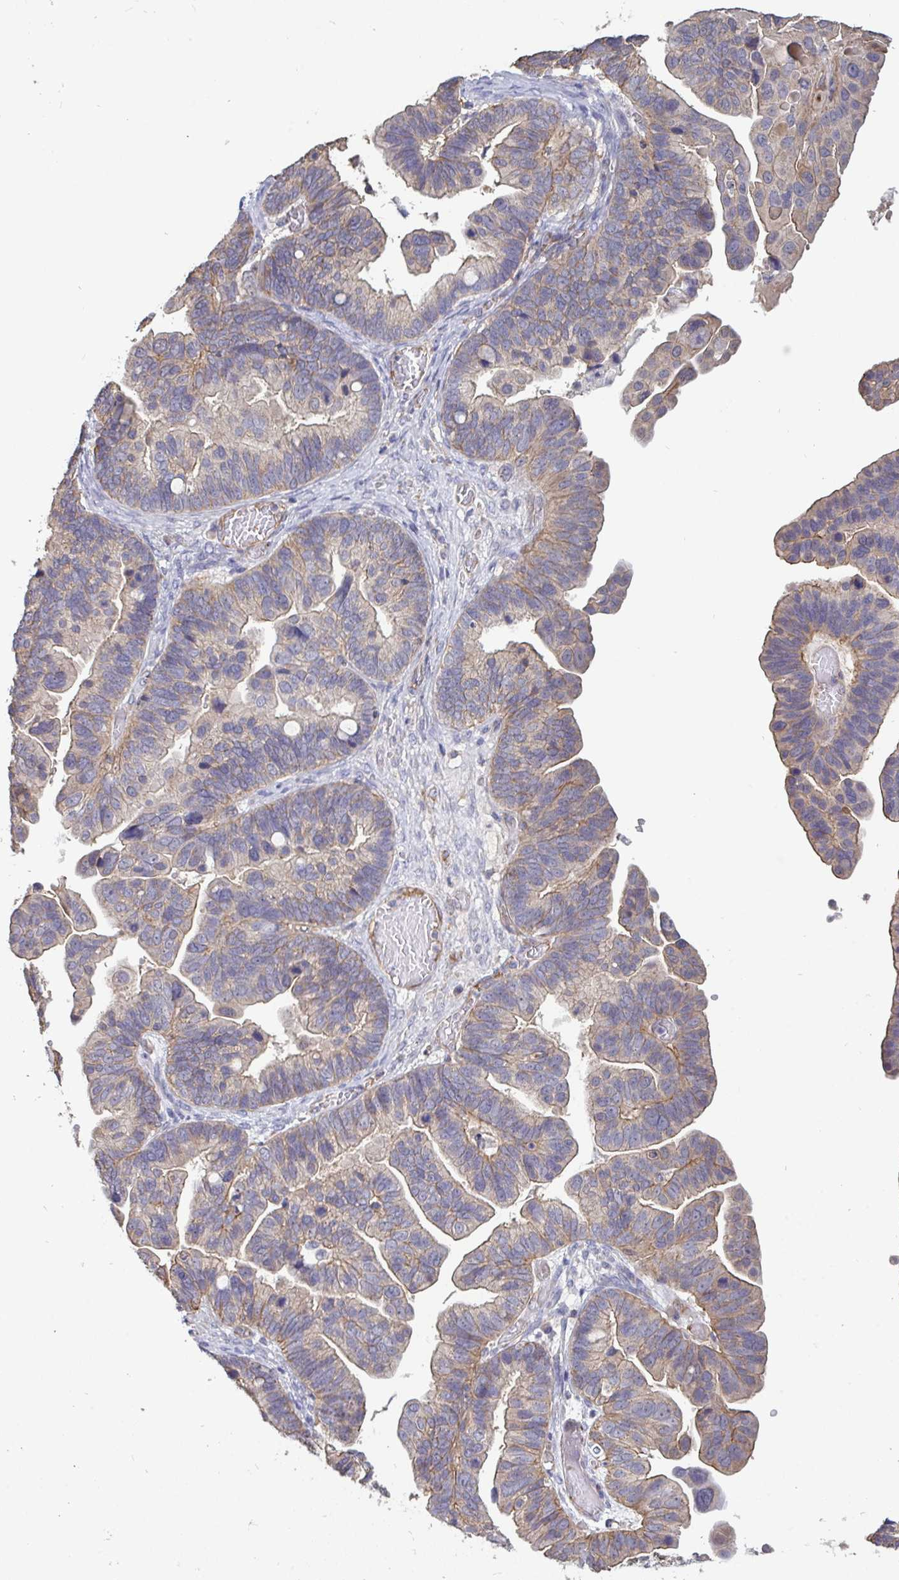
{"staining": {"intensity": "weak", "quantity": "<25%", "location": "cytoplasmic/membranous"}, "tissue": "ovarian cancer", "cell_type": "Tumor cells", "image_type": "cancer", "snomed": [{"axis": "morphology", "description": "Cystadenocarcinoma, serous, NOS"}, {"axis": "topography", "description": "Ovary"}], "caption": "High magnification brightfield microscopy of ovarian serous cystadenocarcinoma stained with DAB (3,3'-diaminobenzidine) (brown) and counterstained with hematoxylin (blue): tumor cells show no significant positivity.", "gene": "ISCU", "patient": {"sex": "female", "age": 56}}